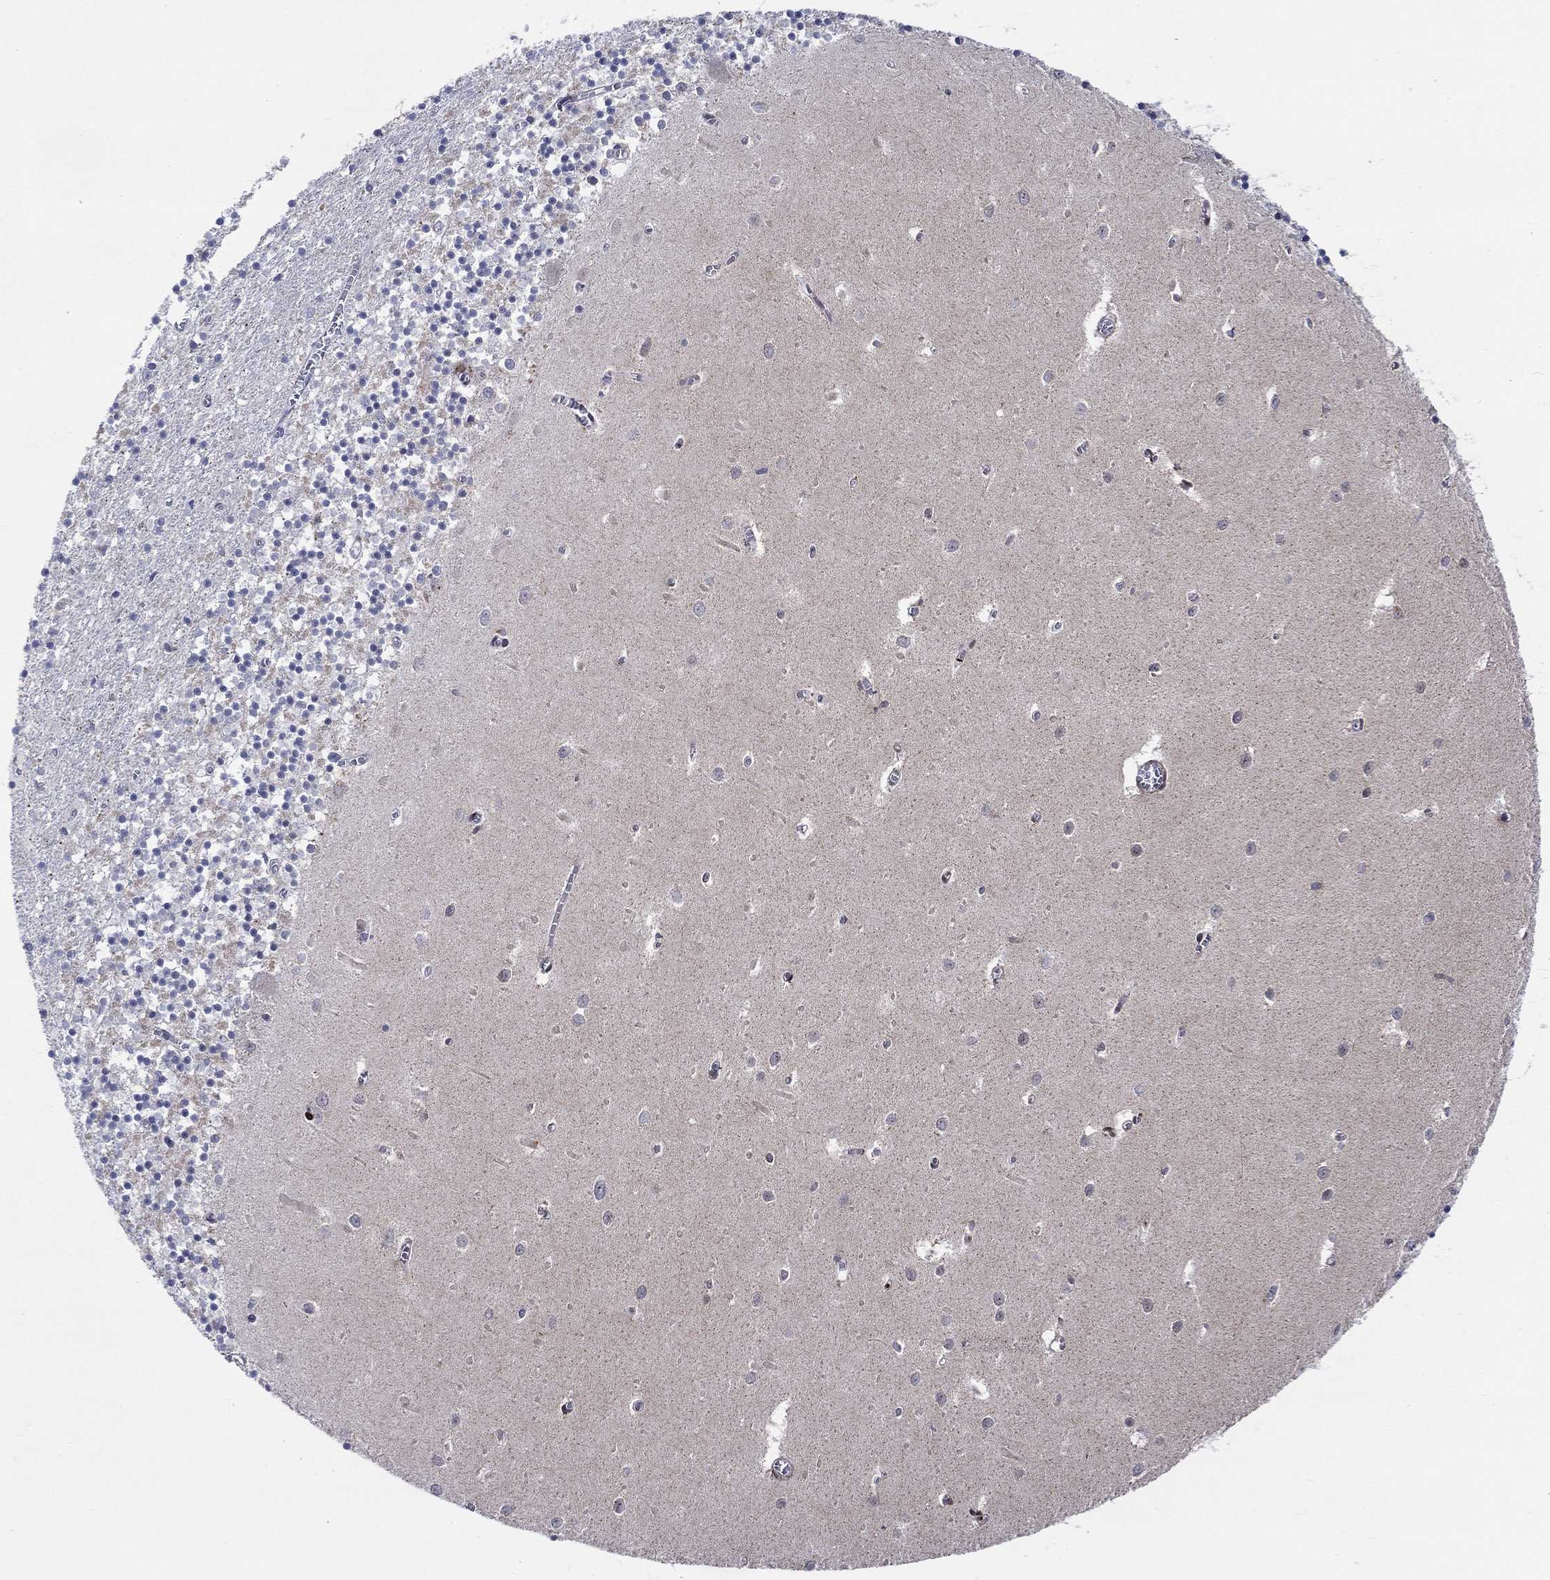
{"staining": {"intensity": "weak", "quantity": "<25%", "location": "cytoplasmic/membranous"}, "tissue": "cerebellum", "cell_type": "Cells in granular layer", "image_type": "normal", "snomed": [{"axis": "morphology", "description": "Normal tissue, NOS"}, {"axis": "topography", "description": "Cerebellum"}], "caption": "High magnification brightfield microscopy of unremarkable cerebellum stained with DAB (3,3'-diaminobenzidine) (brown) and counterstained with hematoxylin (blue): cells in granular layer show no significant positivity.", "gene": "SLC35F2", "patient": {"sex": "female", "age": 64}}